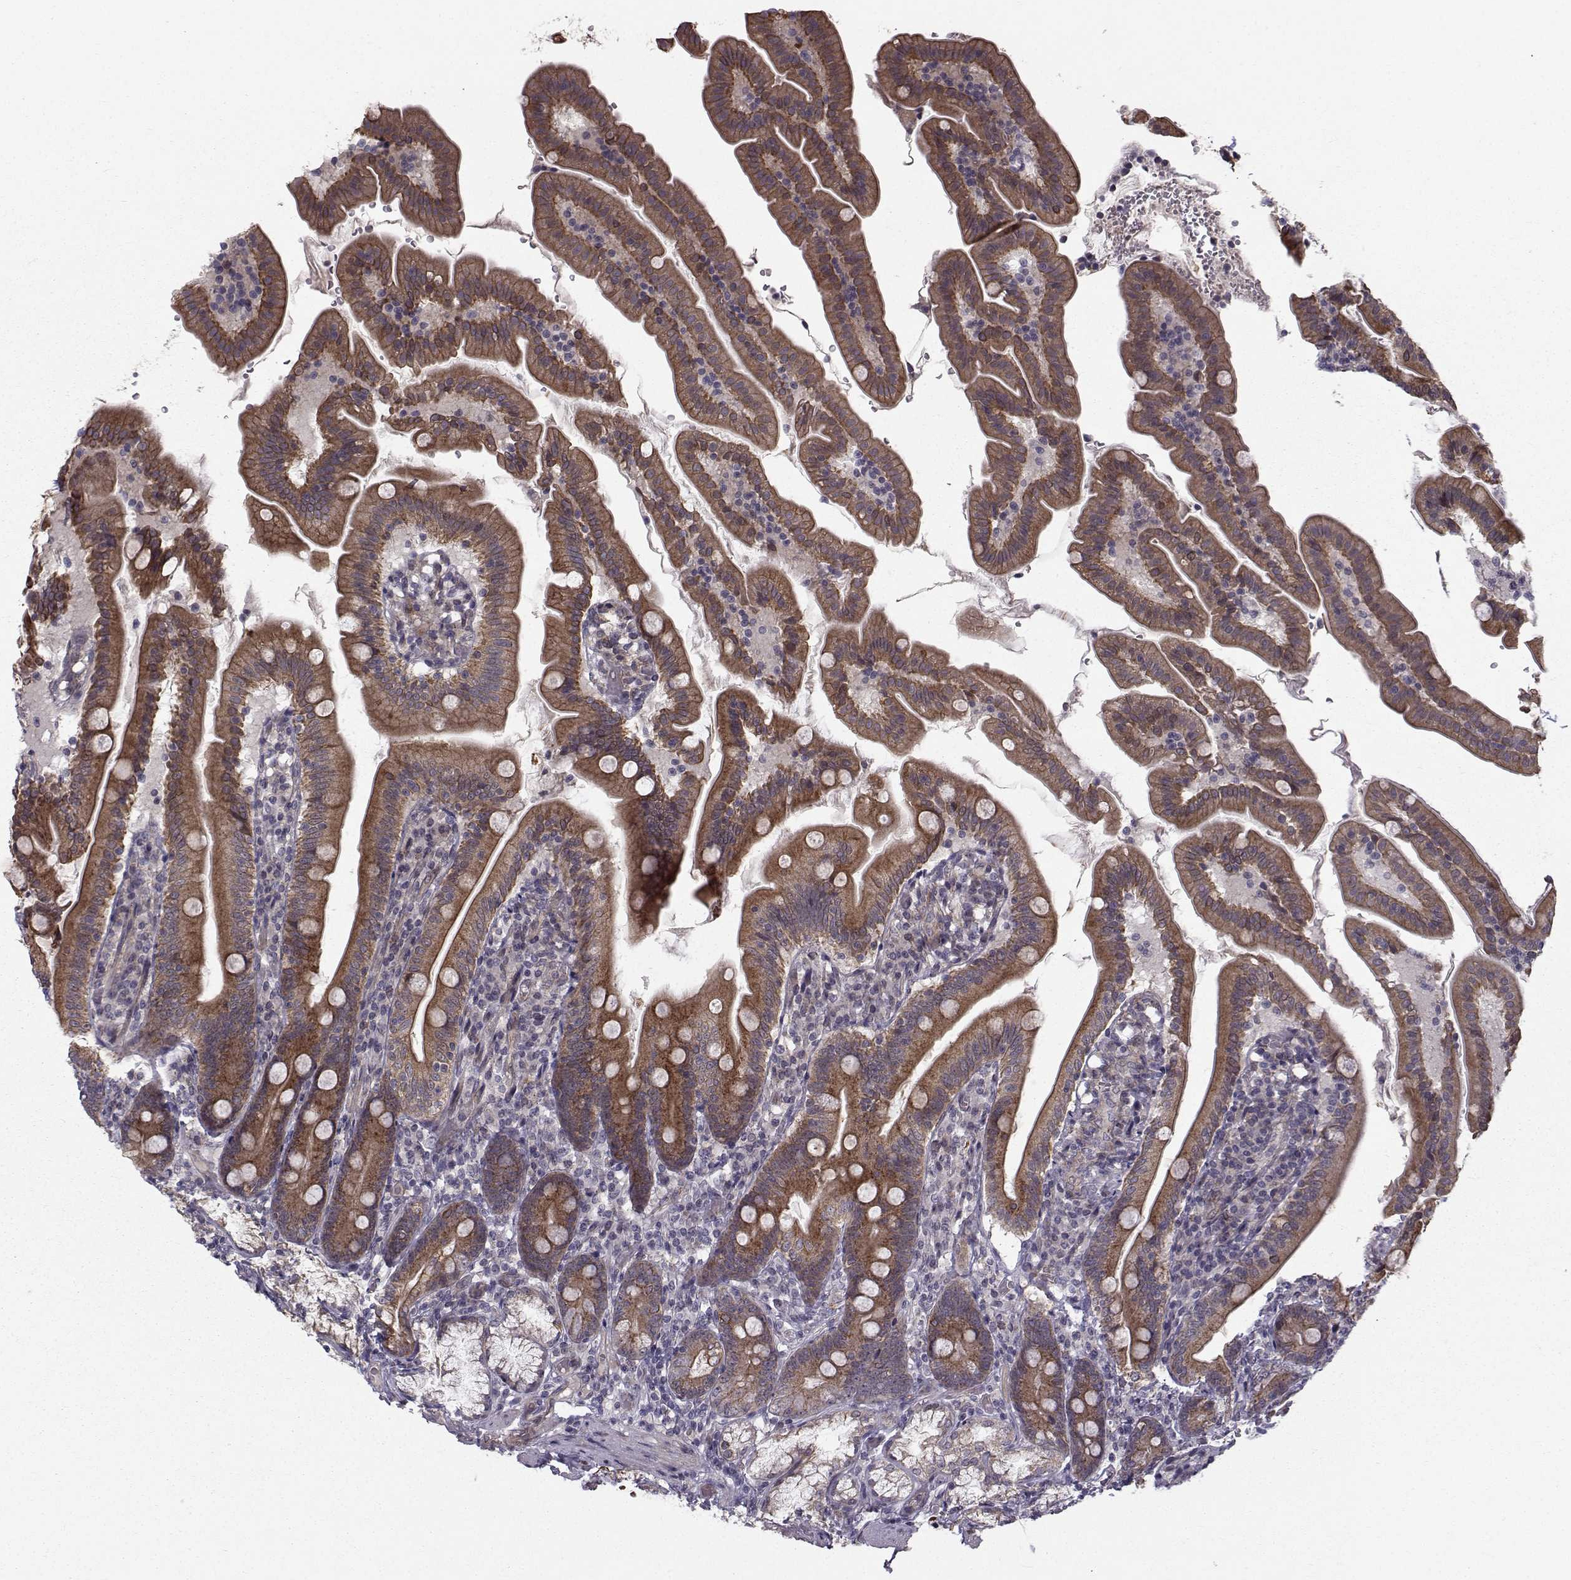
{"staining": {"intensity": "strong", "quantity": ">75%", "location": "cytoplasmic/membranous"}, "tissue": "duodenum", "cell_type": "Glandular cells", "image_type": "normal", "snomed": [{"axis": "morphology", "description": "Normal tissue, NOS"}, {"axis": "topography", "description": "Duodenum"}], "caption": "Immunohistochemistry (IHC) (DAB) staining of normal duodenum exhibits strong cytoplasmic/membranous protein staining in about >75% of glandular cells.", "gene": "APC", "patient": {"sex": "female", "age": 67}}